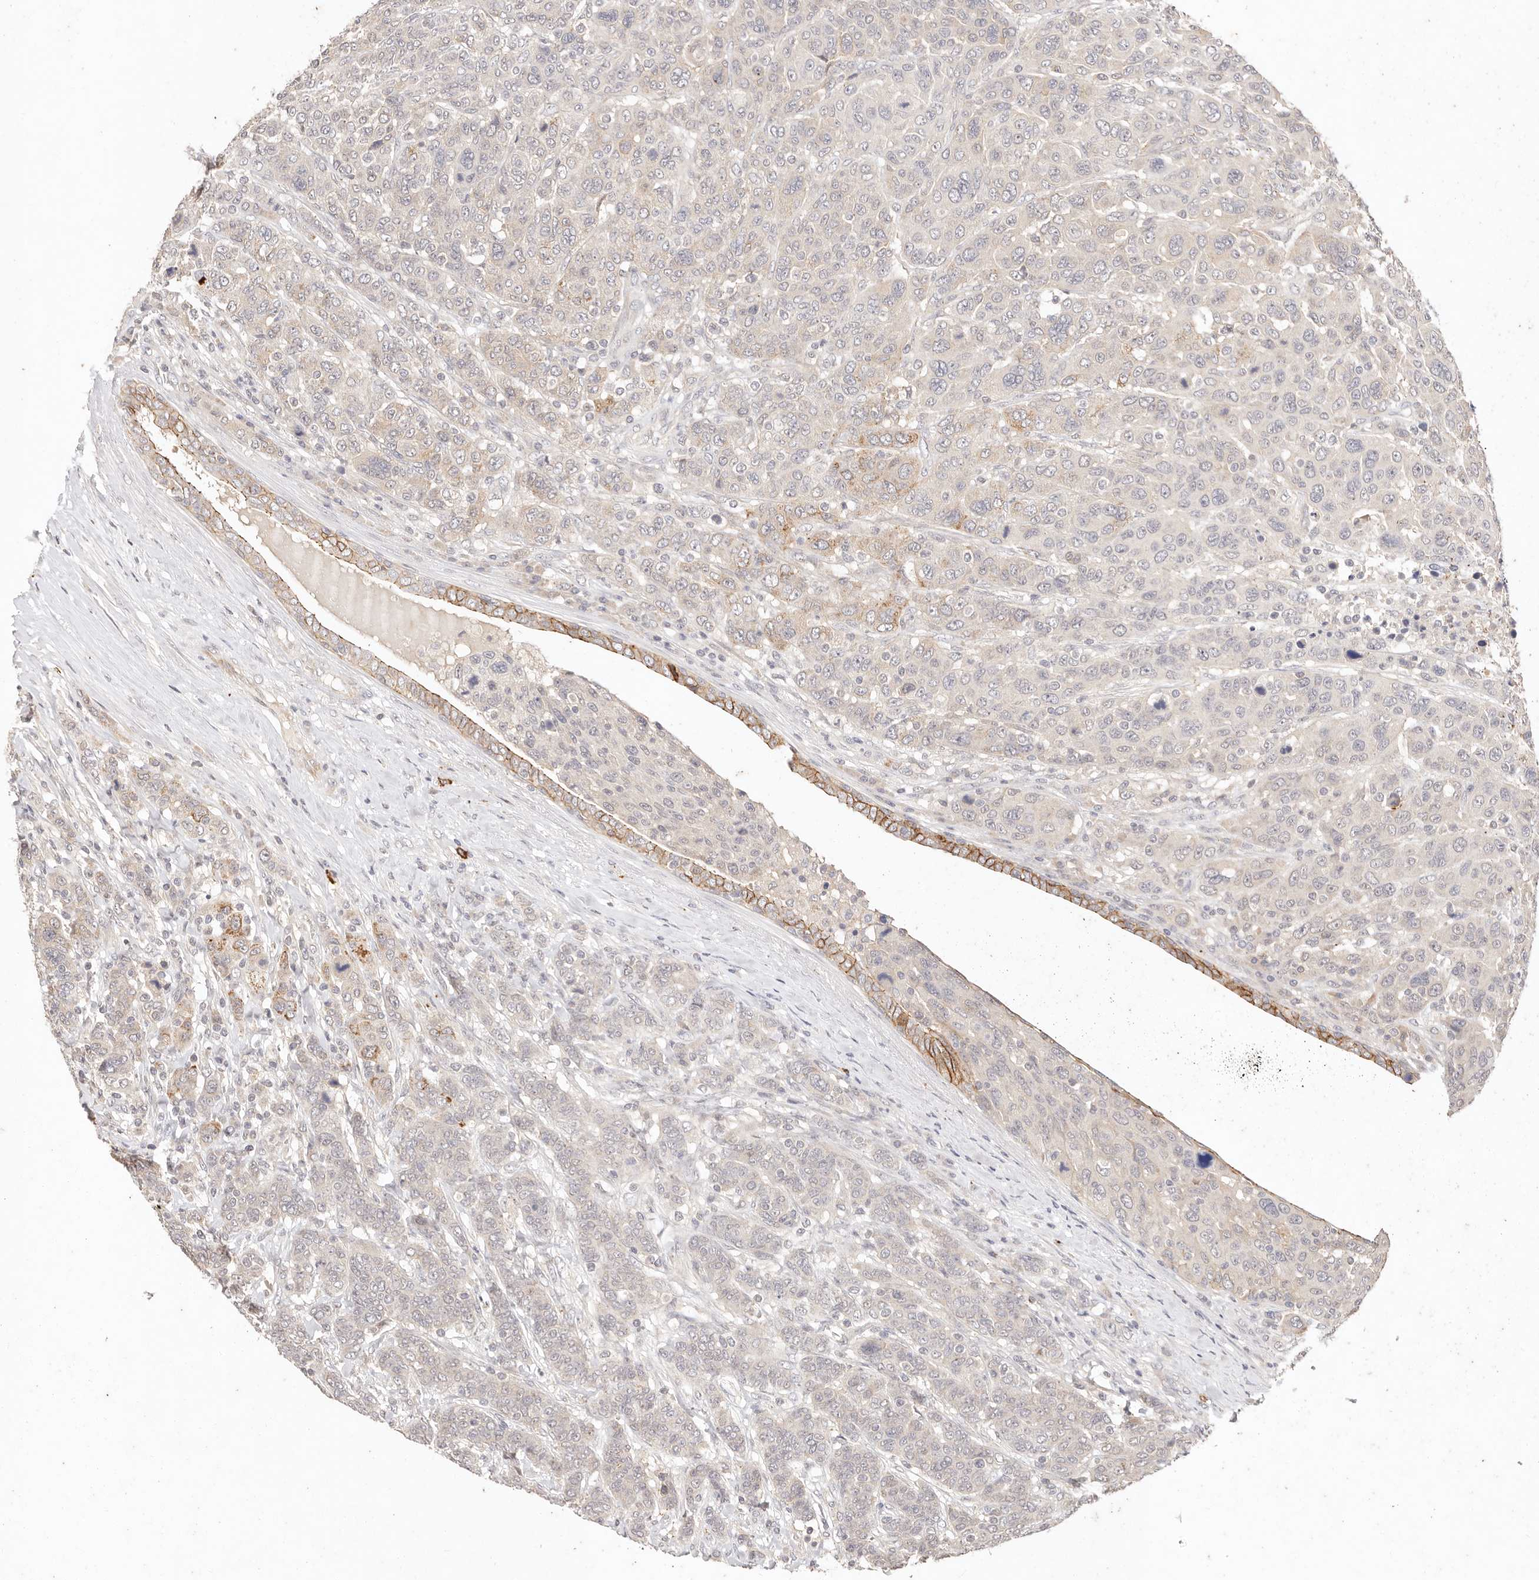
{"staining": {"intensity": "moderate", "quantity": "<25%", "location": "cytoplasmic/membranous"}, "tissue": "breast cancer", "cell_type": "Tumor cells", "image_type": "cancer", "snomed": [{"axis": "morphology", "description": "Duct carcinoma"}, {"axis": "topography", "description": "Breast"}], "caption": "Immunohistochemistry (IHC) of breast cancer displays low levels of moderate cytoplasmic/membranous staining in approximately <25% of tumor cells.", "gene": "CXADR", "patient": {"sex": "female", "age": 37}}